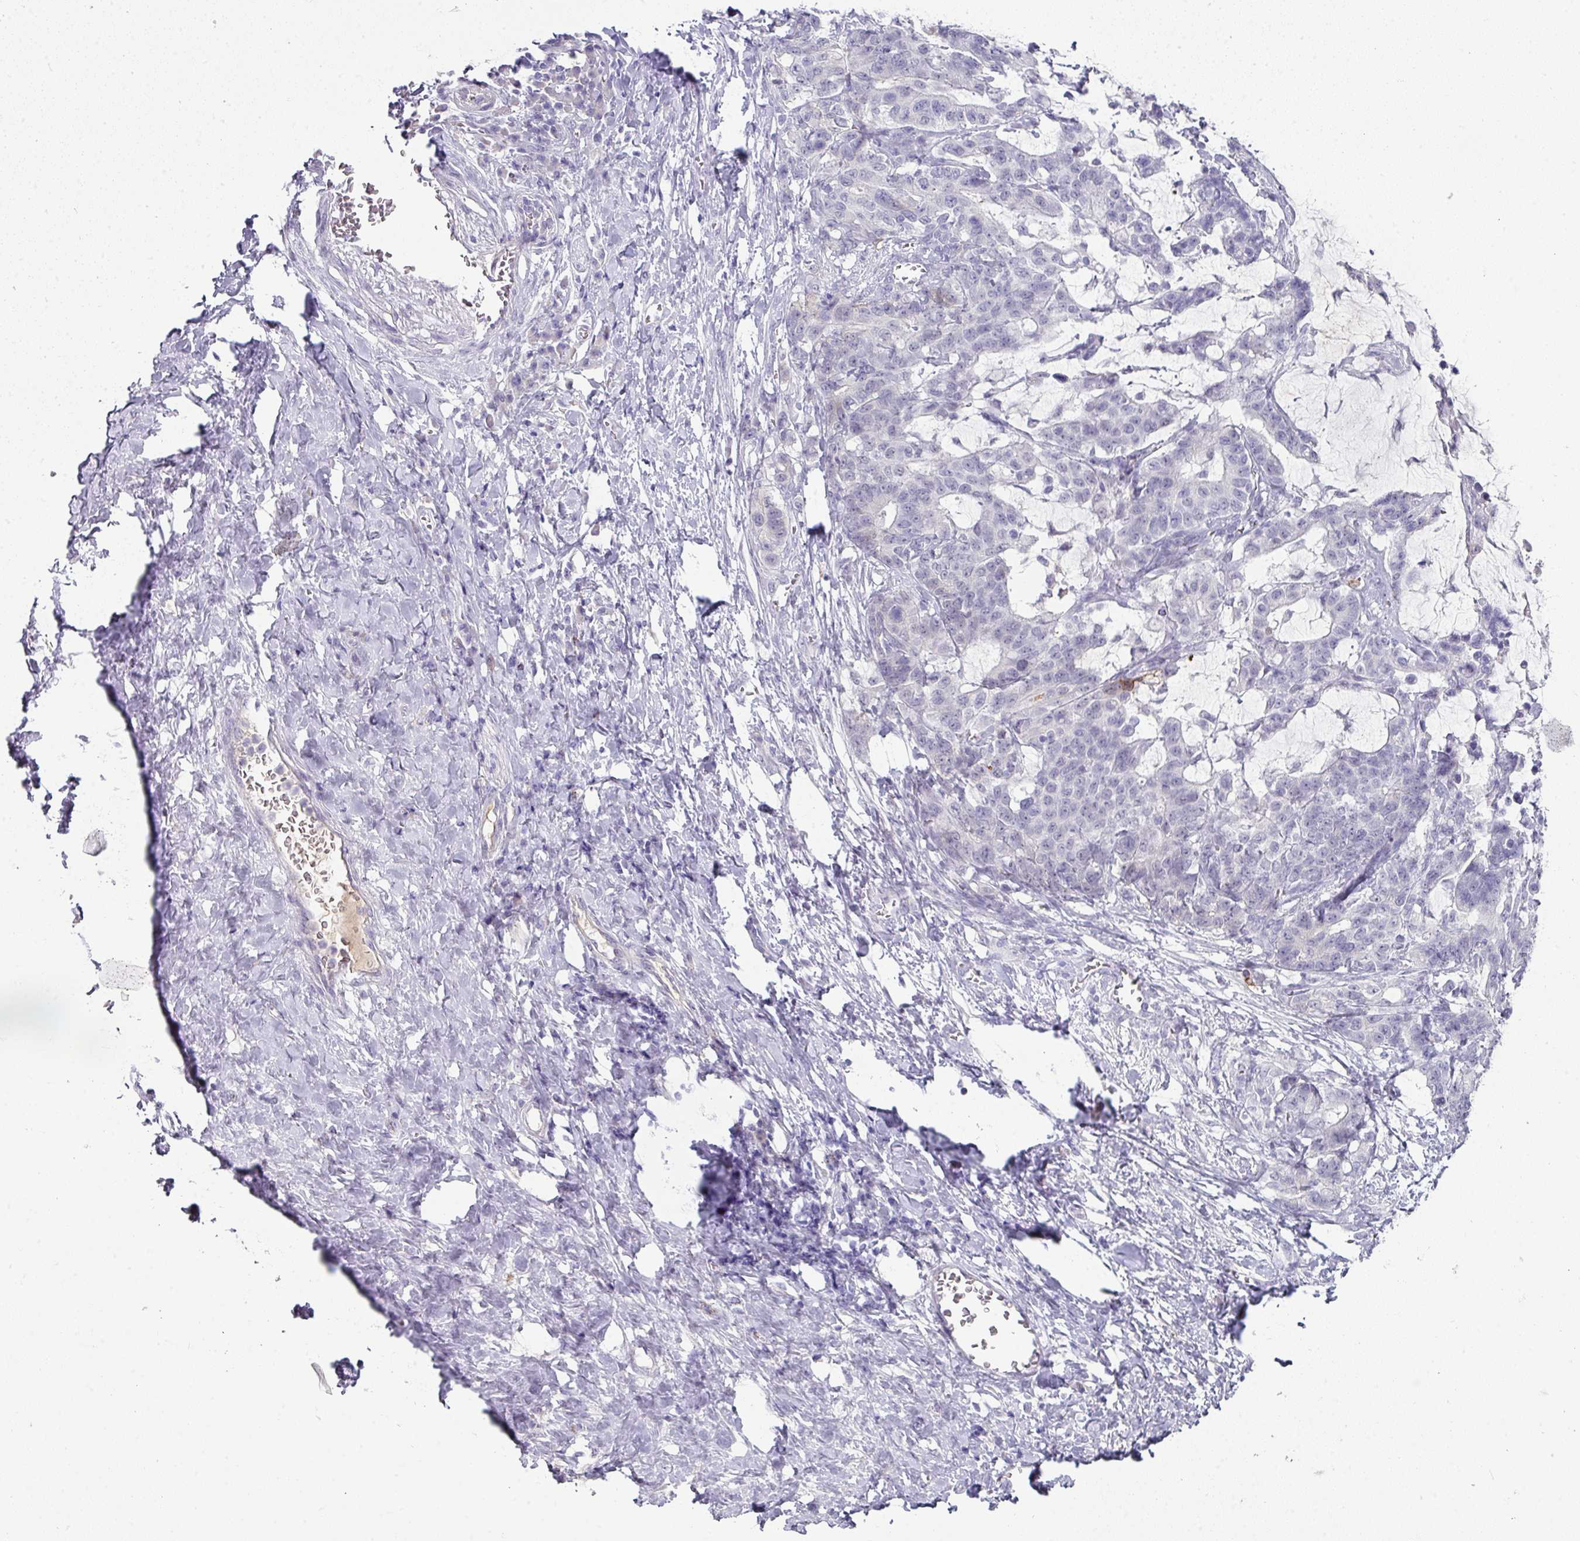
{"staining": {"intensity": "negative", "quantity": "none", "location": "none"}, "tissue": "stomach cancer", "cell_type": "Tumor cells", "image_type": "cancer", "snomed": [{"axis": "morphology", "description": "Normal tissue, NOS"}, {"axis": "morphology", "description": "Adenocarcinoma, NOS"}, {"axis": "topography", "description": "Stomach"}], "caption": "Immunohistochemistry micrograph of neoplastic tissue: human adenocarcinoma (stomach) stained with DAB exhibits no significant protein expression in tumor cells. (DAB IHC with hematoxylin counter stain).", "gene": "FGF17", "patient": {"sex": "female", "age": 64}}